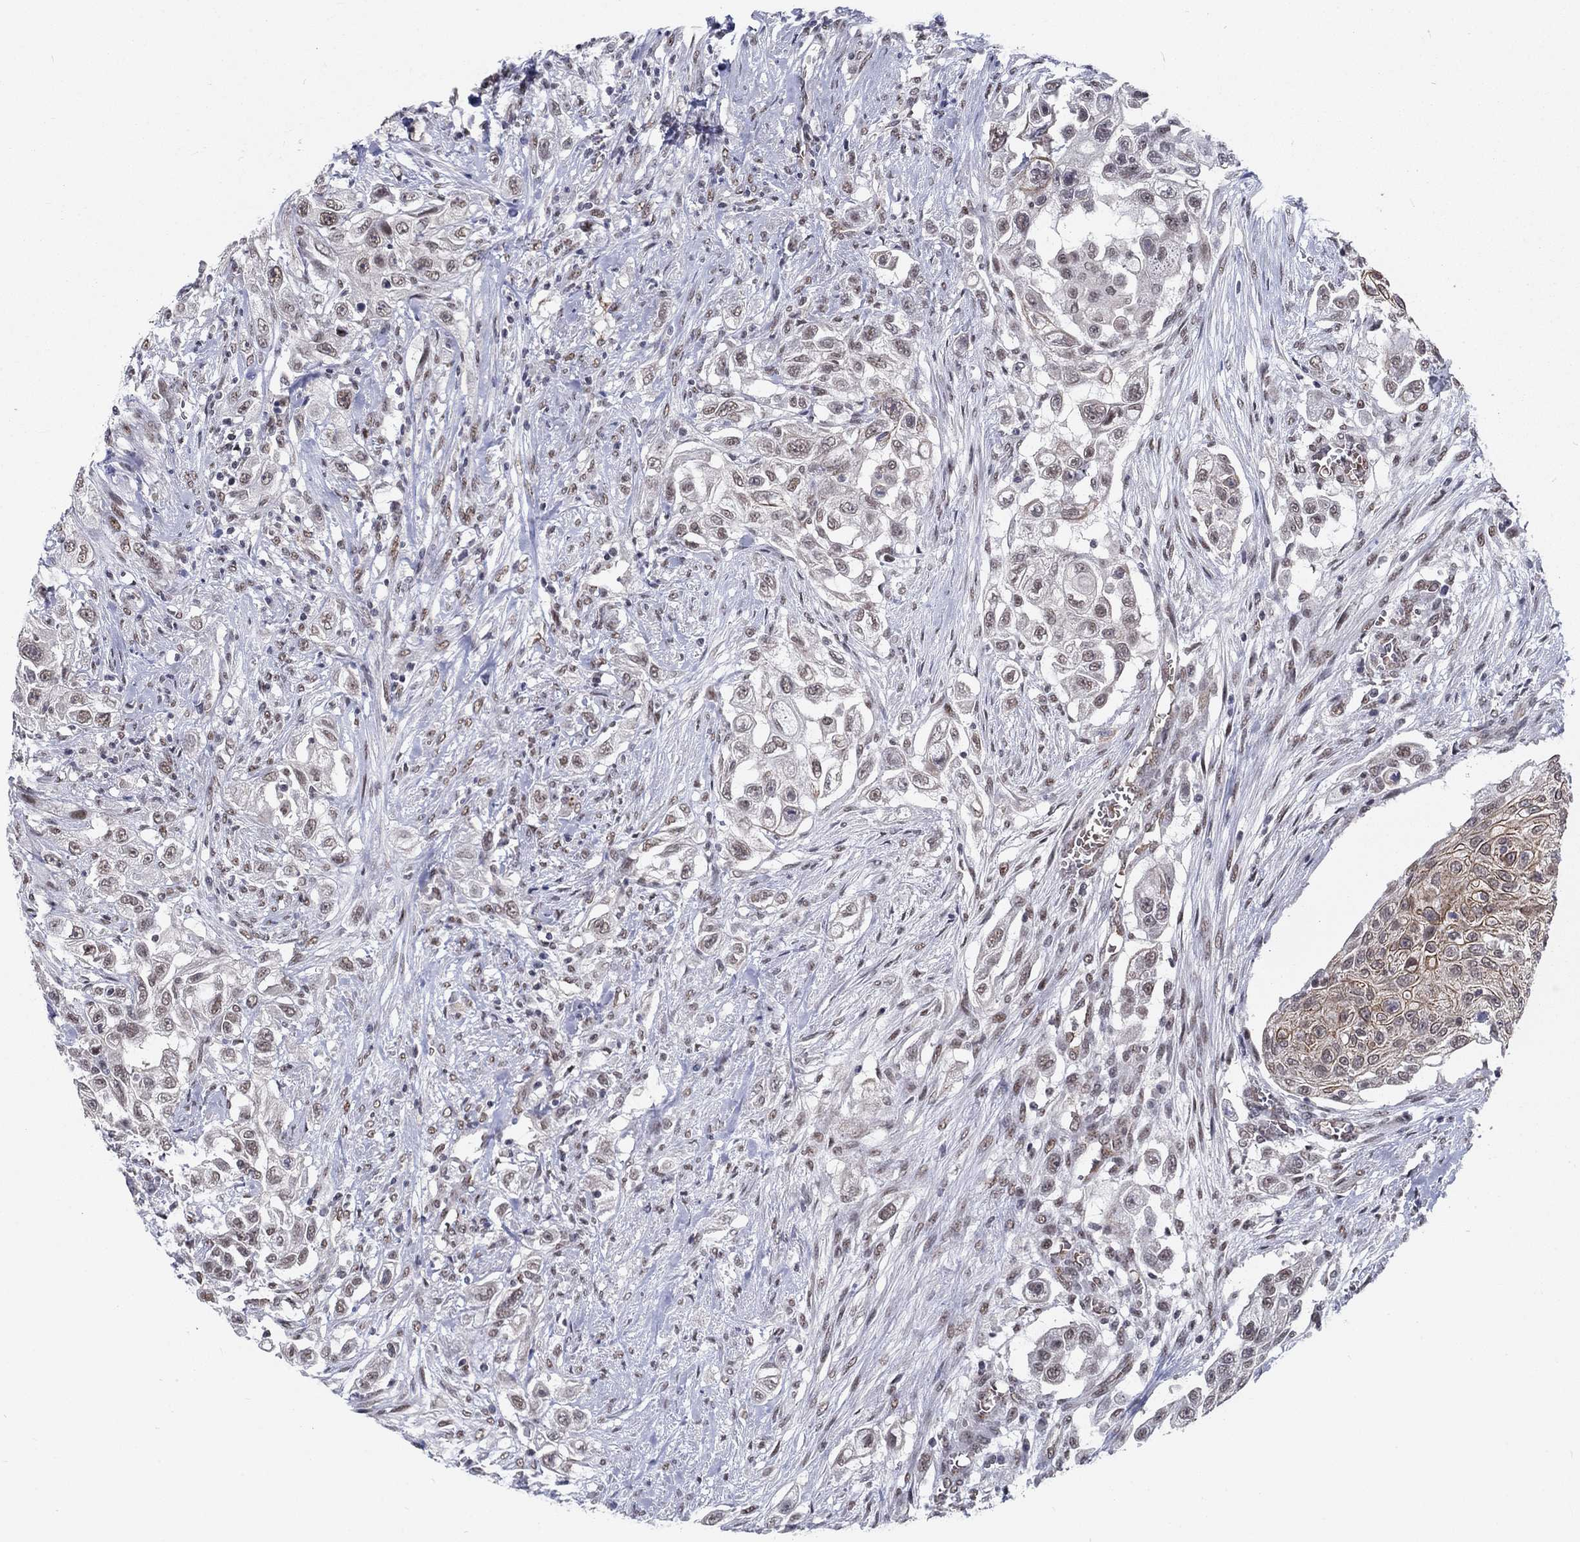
{"staining": {"intensity": "weak", "quantity": "<25%", "location": "nuclear"}, "tissue": "urothelial cancer", "cell_type": "Tumor cells", "image_type": "cancer", "snomed": [{"axis": "morphology", "description": "Urothelial carcinoma, High grade"}, {"axis": "topography", "description": "Urinary bladder"}], "caption": "High-grade urothelial carcinoma was stained to show a protein in brown. There is no significant positivity in tumor cells.", "gene": "ZBED1", "patient": {"sex": "female", "age": 56}}